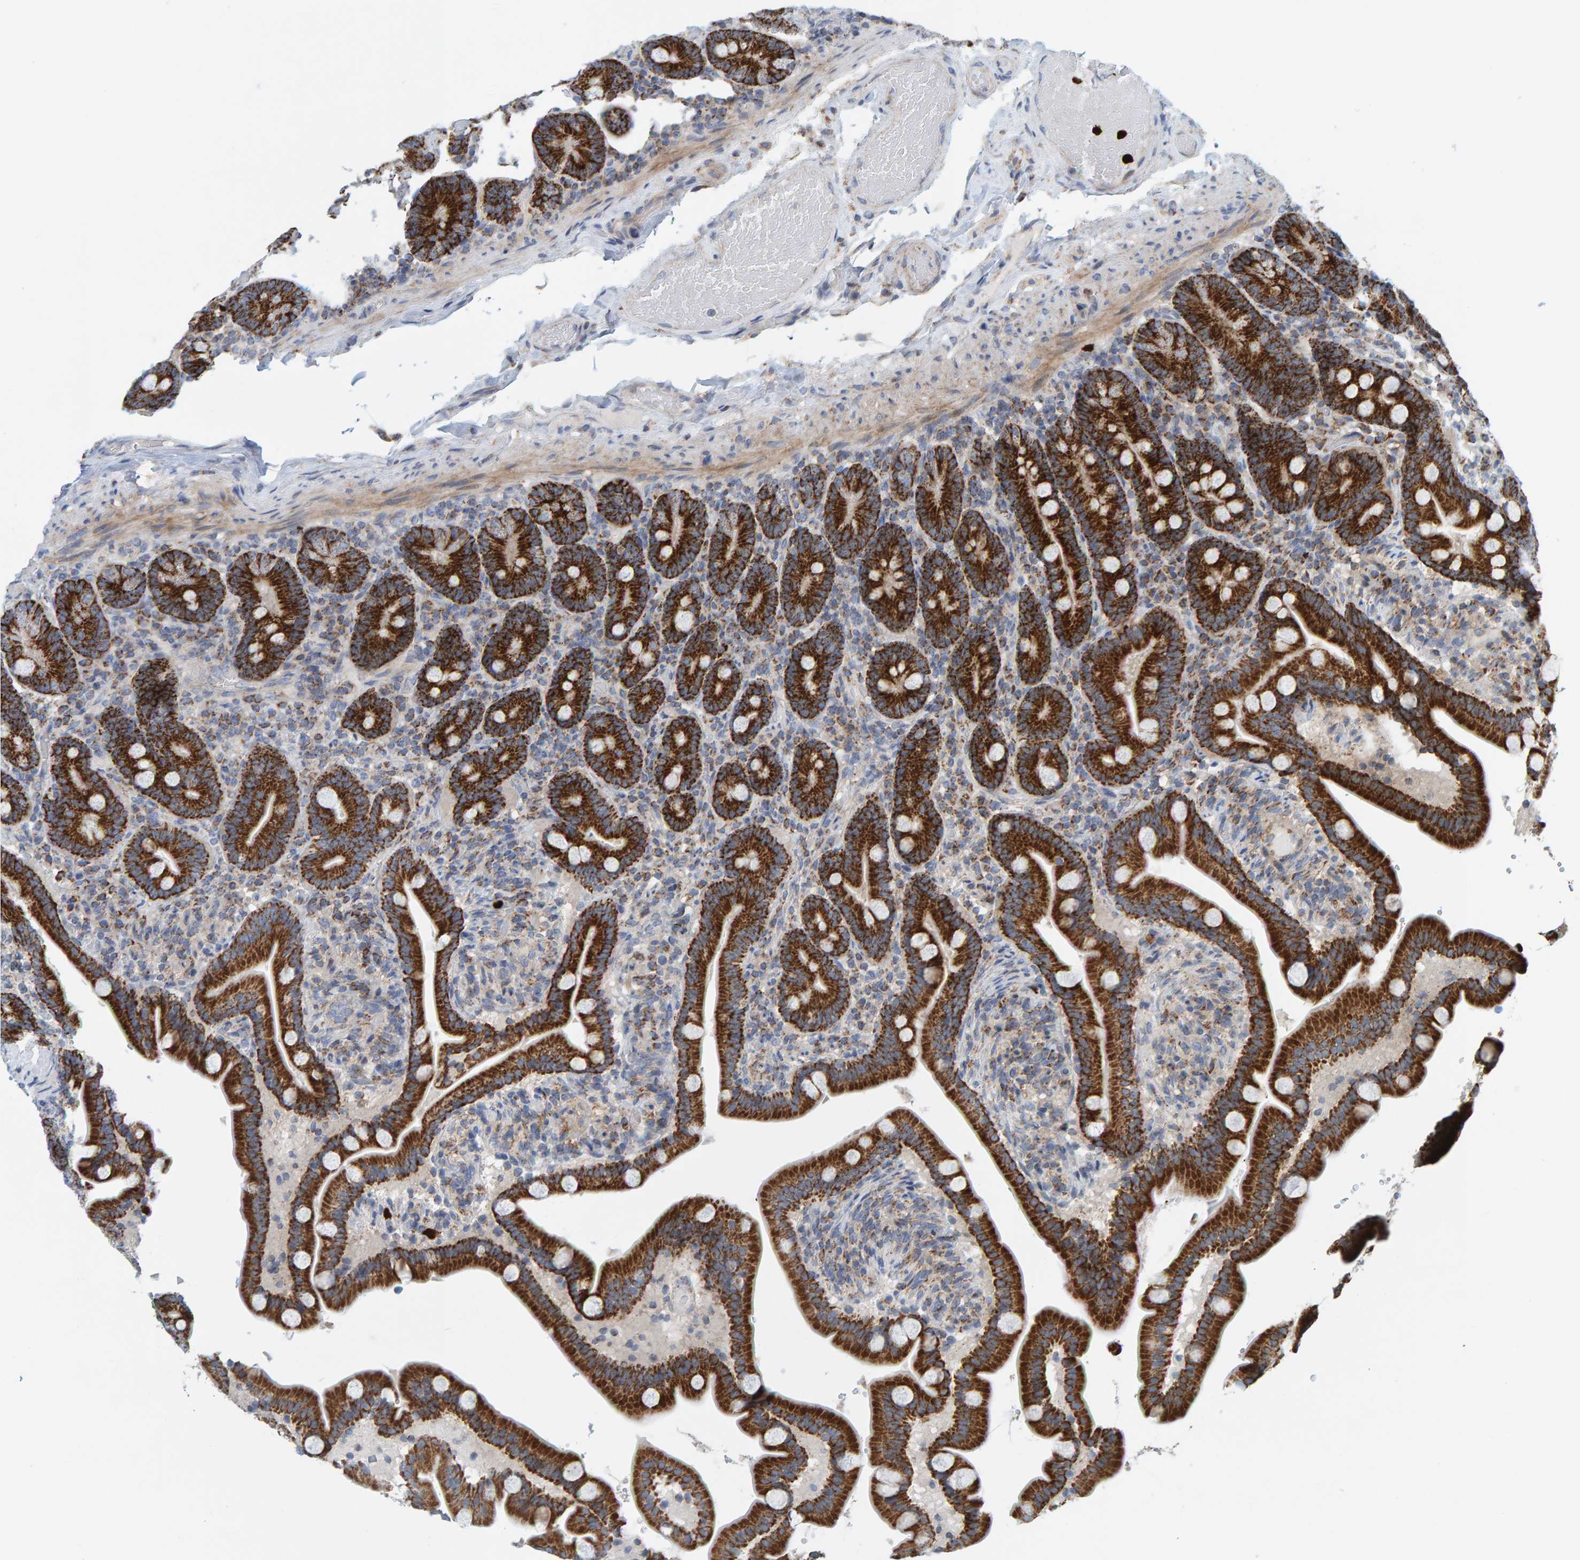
{"staining": {"intensity": "strong", "quantity": ">75%", "location": "cytoplasmic/membranous"}, "tissue": "duodenum", "cell_type": "Glandular cells", "image_type": "normal", "snomed": [{"axis": "morphology", "description": "Normal tissue, NOS"}, {"axis": "topography", "description": "Duodenum"}], "caption": "Immunohistochemistry (IHC) image of normal duodenum: duodenum stained using immunohistochemistry exhibits high levels of strong protein expression localized specifically in the cytoplasmic/membranous of glandular cells, appearing as a cytoplasmic/membranous brown color.", "gene": "B9D1", "patient": {"sex": "male", "age": 54}}